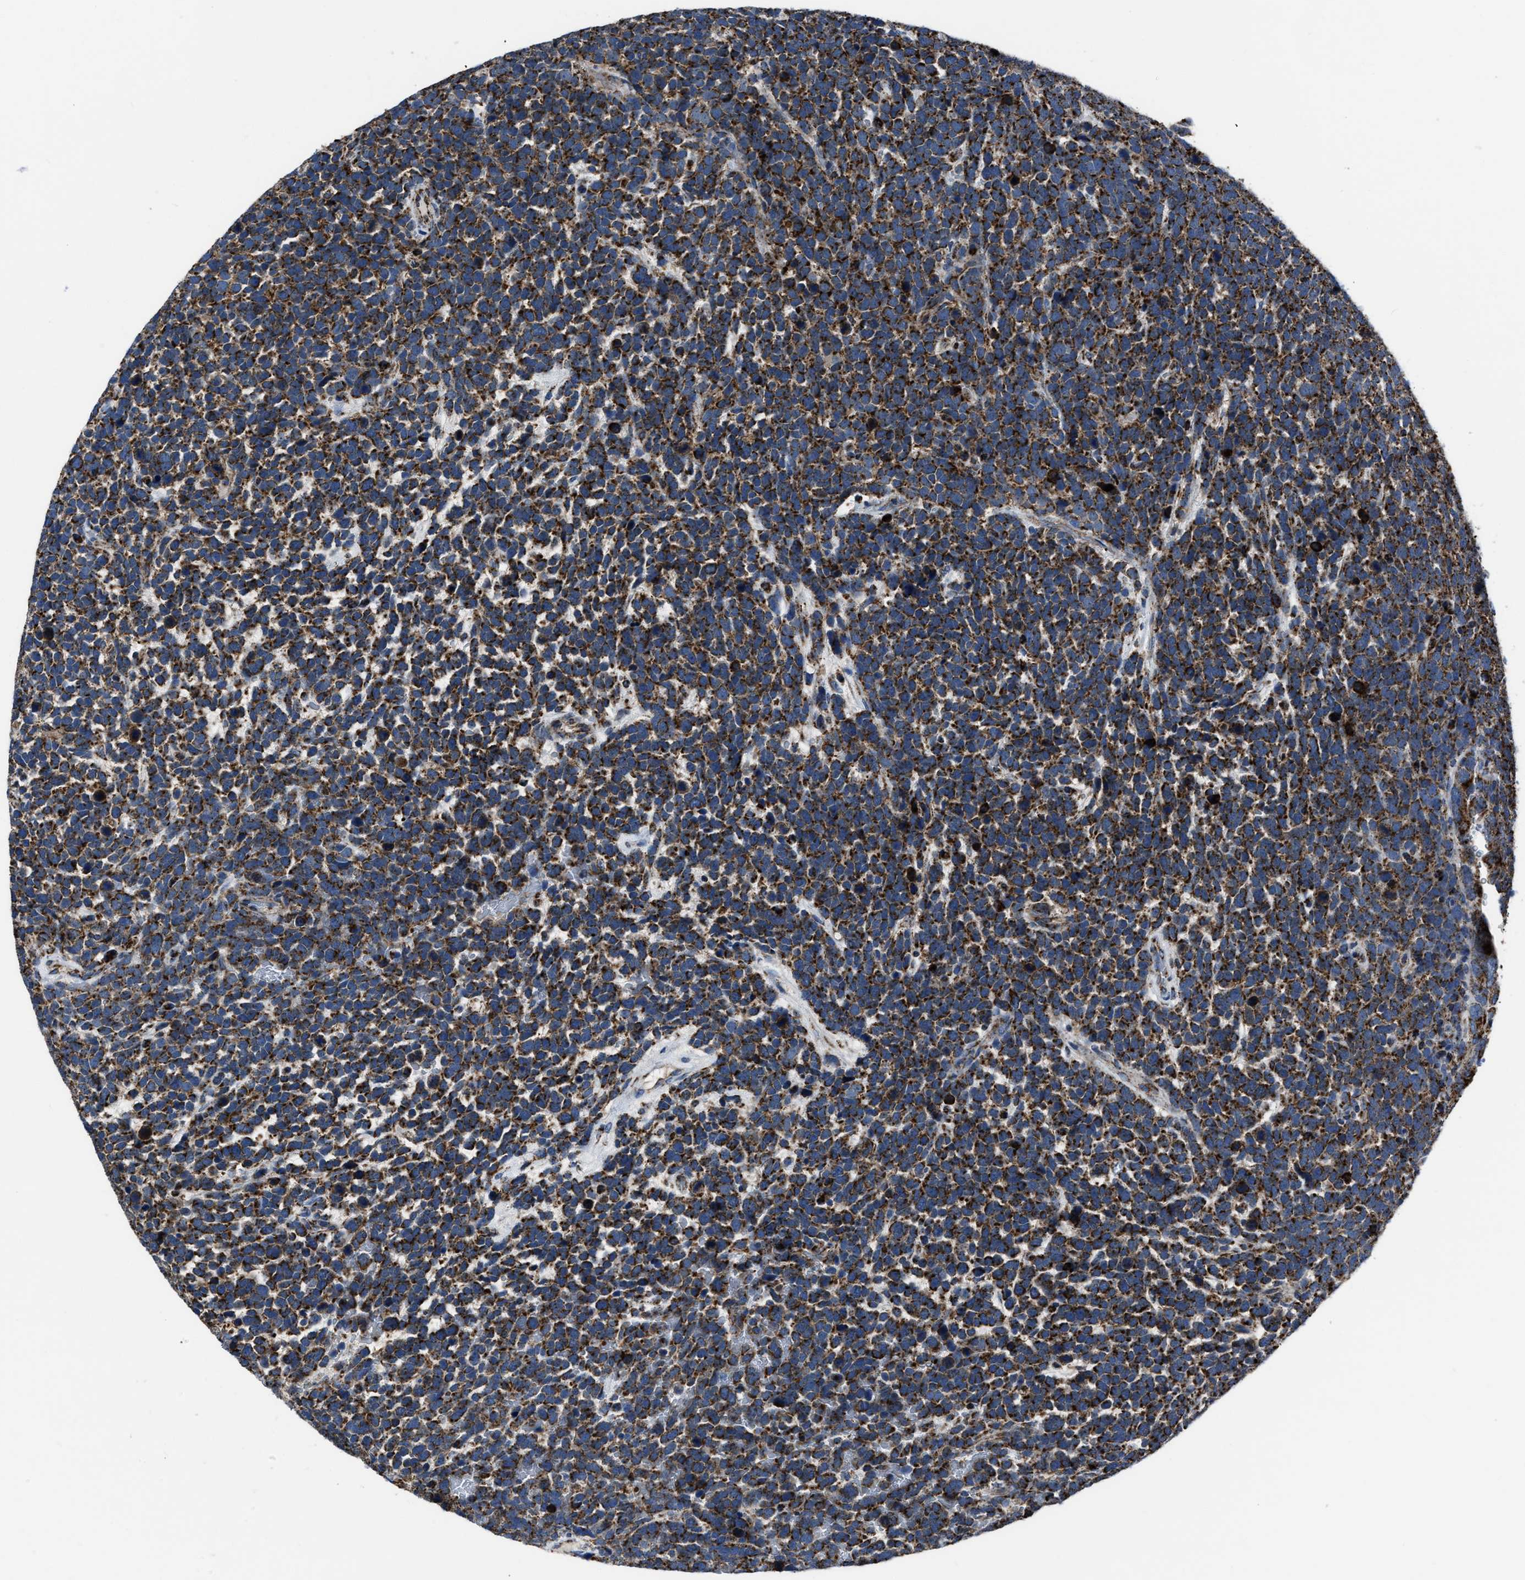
{"staining": {"intensity": "strong", "quantity": ">75%", "location": "cytoplasmic/membranous"}, "tissue": "urothelial cancer", "cell_type": "Tumor cells", "image_type": "cancer", "snomed": [{"axis": "morphology", "description": "Urothelial carcinoma, High grade"}, {"axis": "topography", "description": "Urinary bladder"}], "caption": "Protein expression by immunohistochemistry (IHC) shows strong cytoplasmic/membranous expression in about >75% of tumor cells in high-grade urothelial carcinoma.", "gene": "NSD3", "patient": {"sex": "female", "age": 82}}